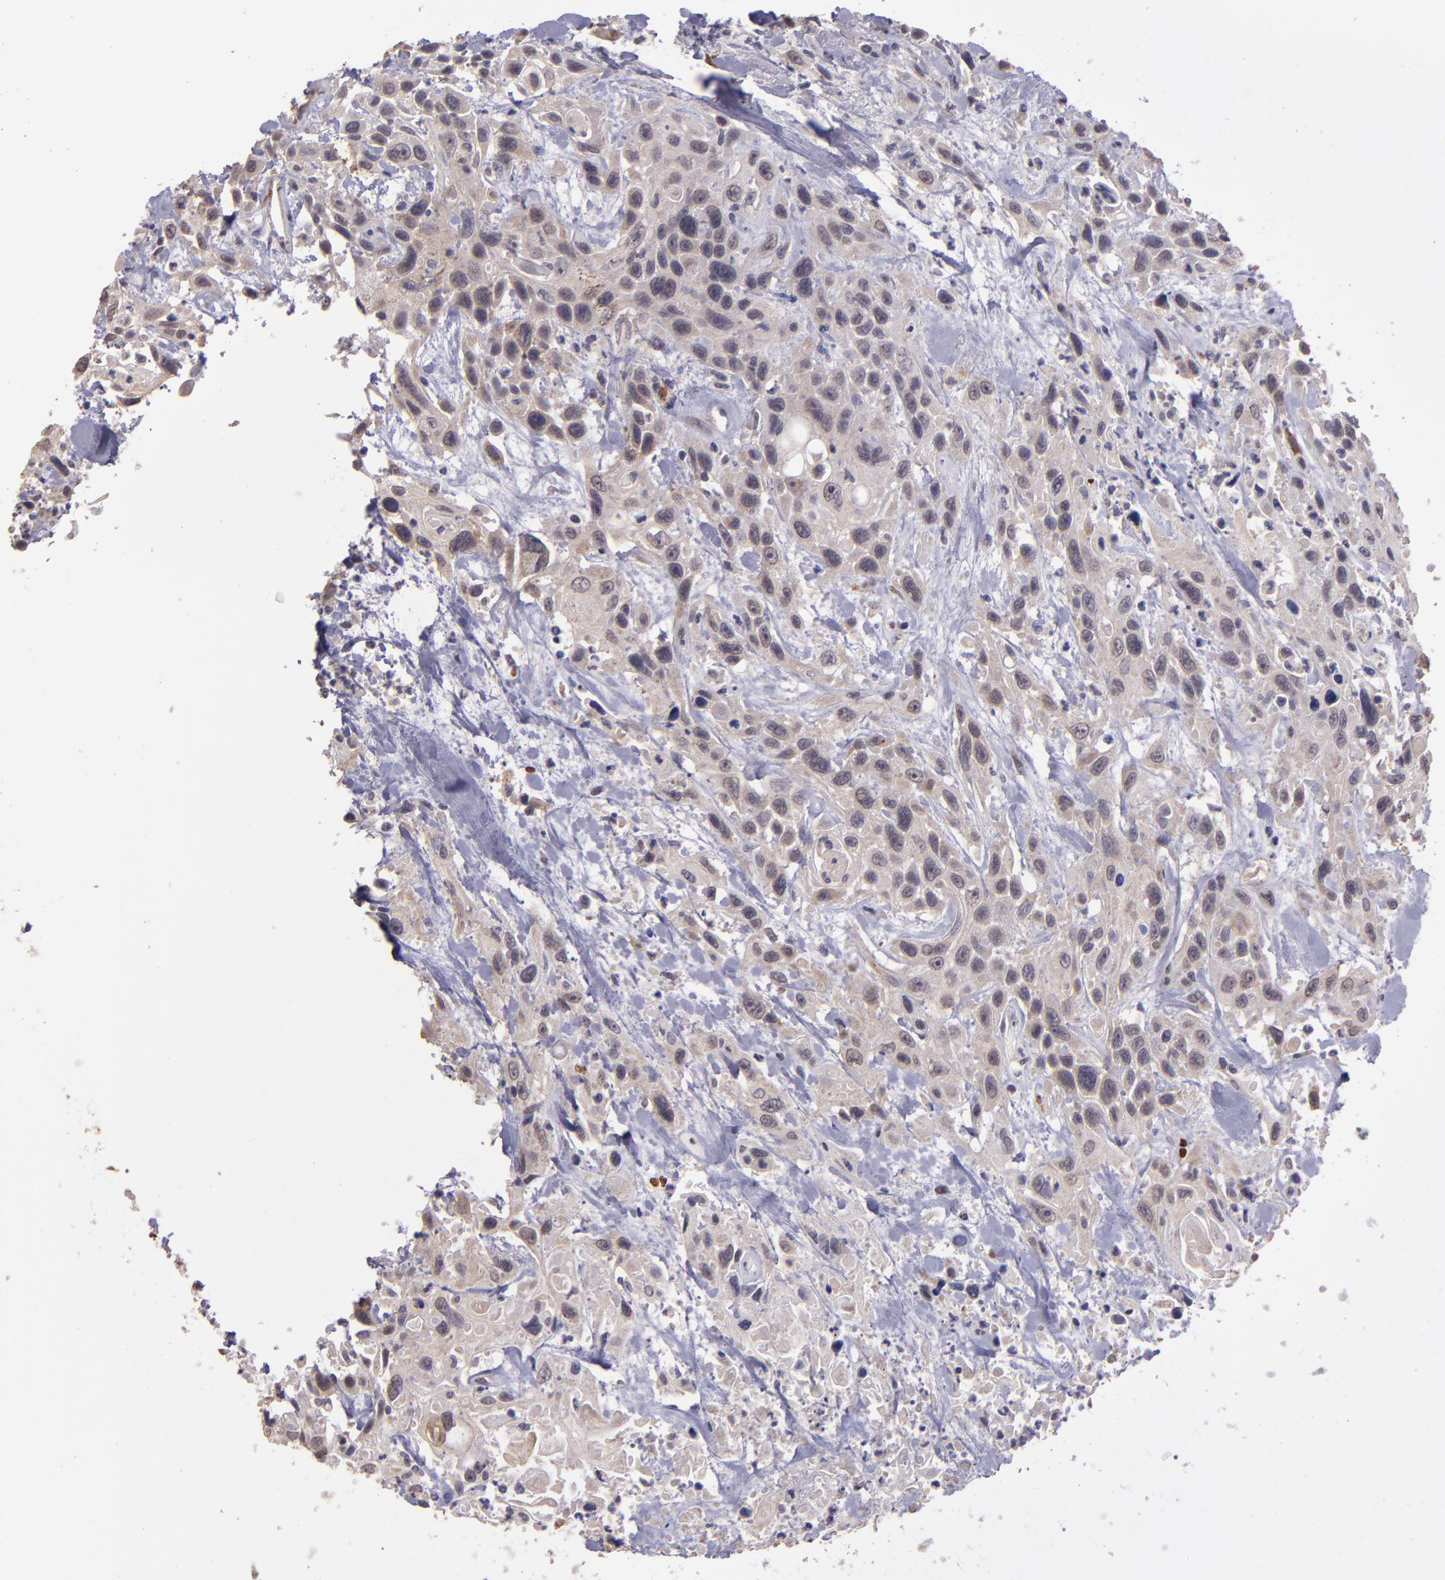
{"staining": {"intensity": "weak", "quantity": "25%-75%", "location": "cytoplasmic/membranous"}, "tissue": "urothelial cancer", "cell_type": "Tumor cells", "image_type": "cancer", "snomed": [{"axis": "morphology", "description": "Urothelial carcinoma, High grade"}, {"axis": "topography", "description": "Urinary bladder"}], "caption": "A photomicrograph showing weak cytoplasmic/membranous staining in about 25%-75% of tumor cells in urothelial carcinoma (high-grade), as visualized by brown immunohistochemical staining.", "gene": "TAF7L", "patient": {"sex": "female", "age": 84}}